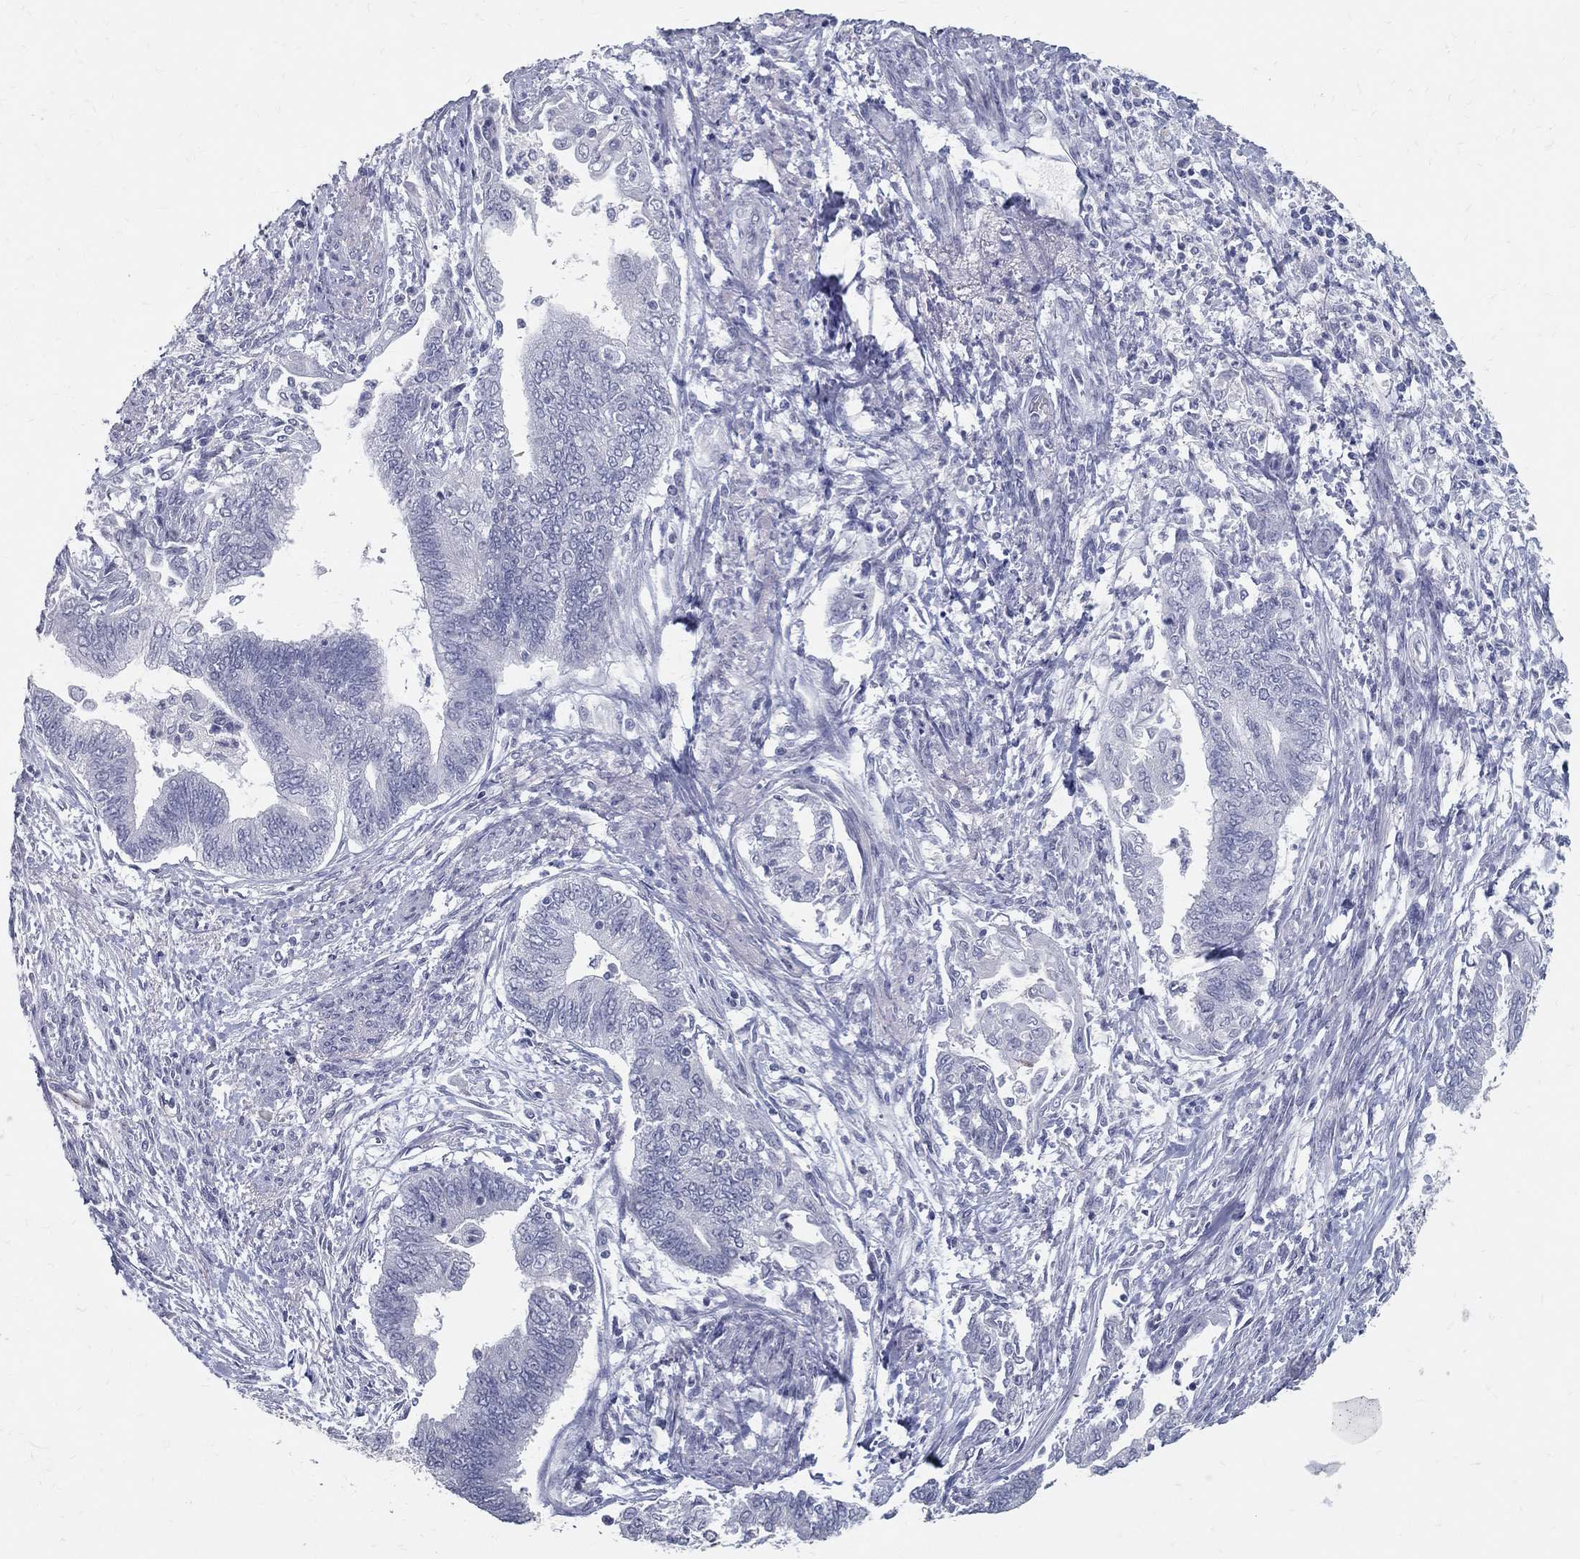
{"staining": {"intensity": "negative", "quantity": "none", "location": "none"}, "tissue": "endometrial cancer", "cell_type": "Tumor cells", "image_type": "cancer", "snomed": [{"axis": "morphology", "description": "Adenocarcinoma, NOS"}, {"axis": "topography", "description": "Endometrium"}], "caption": "A high-resolution histopathology image shows IHC staining of endometrial cancer (adenocarcinoma), which reveals no significant staining in tumor cells.", "gene": "ACE2", "patient": {"sex": "female", "age": 65}}